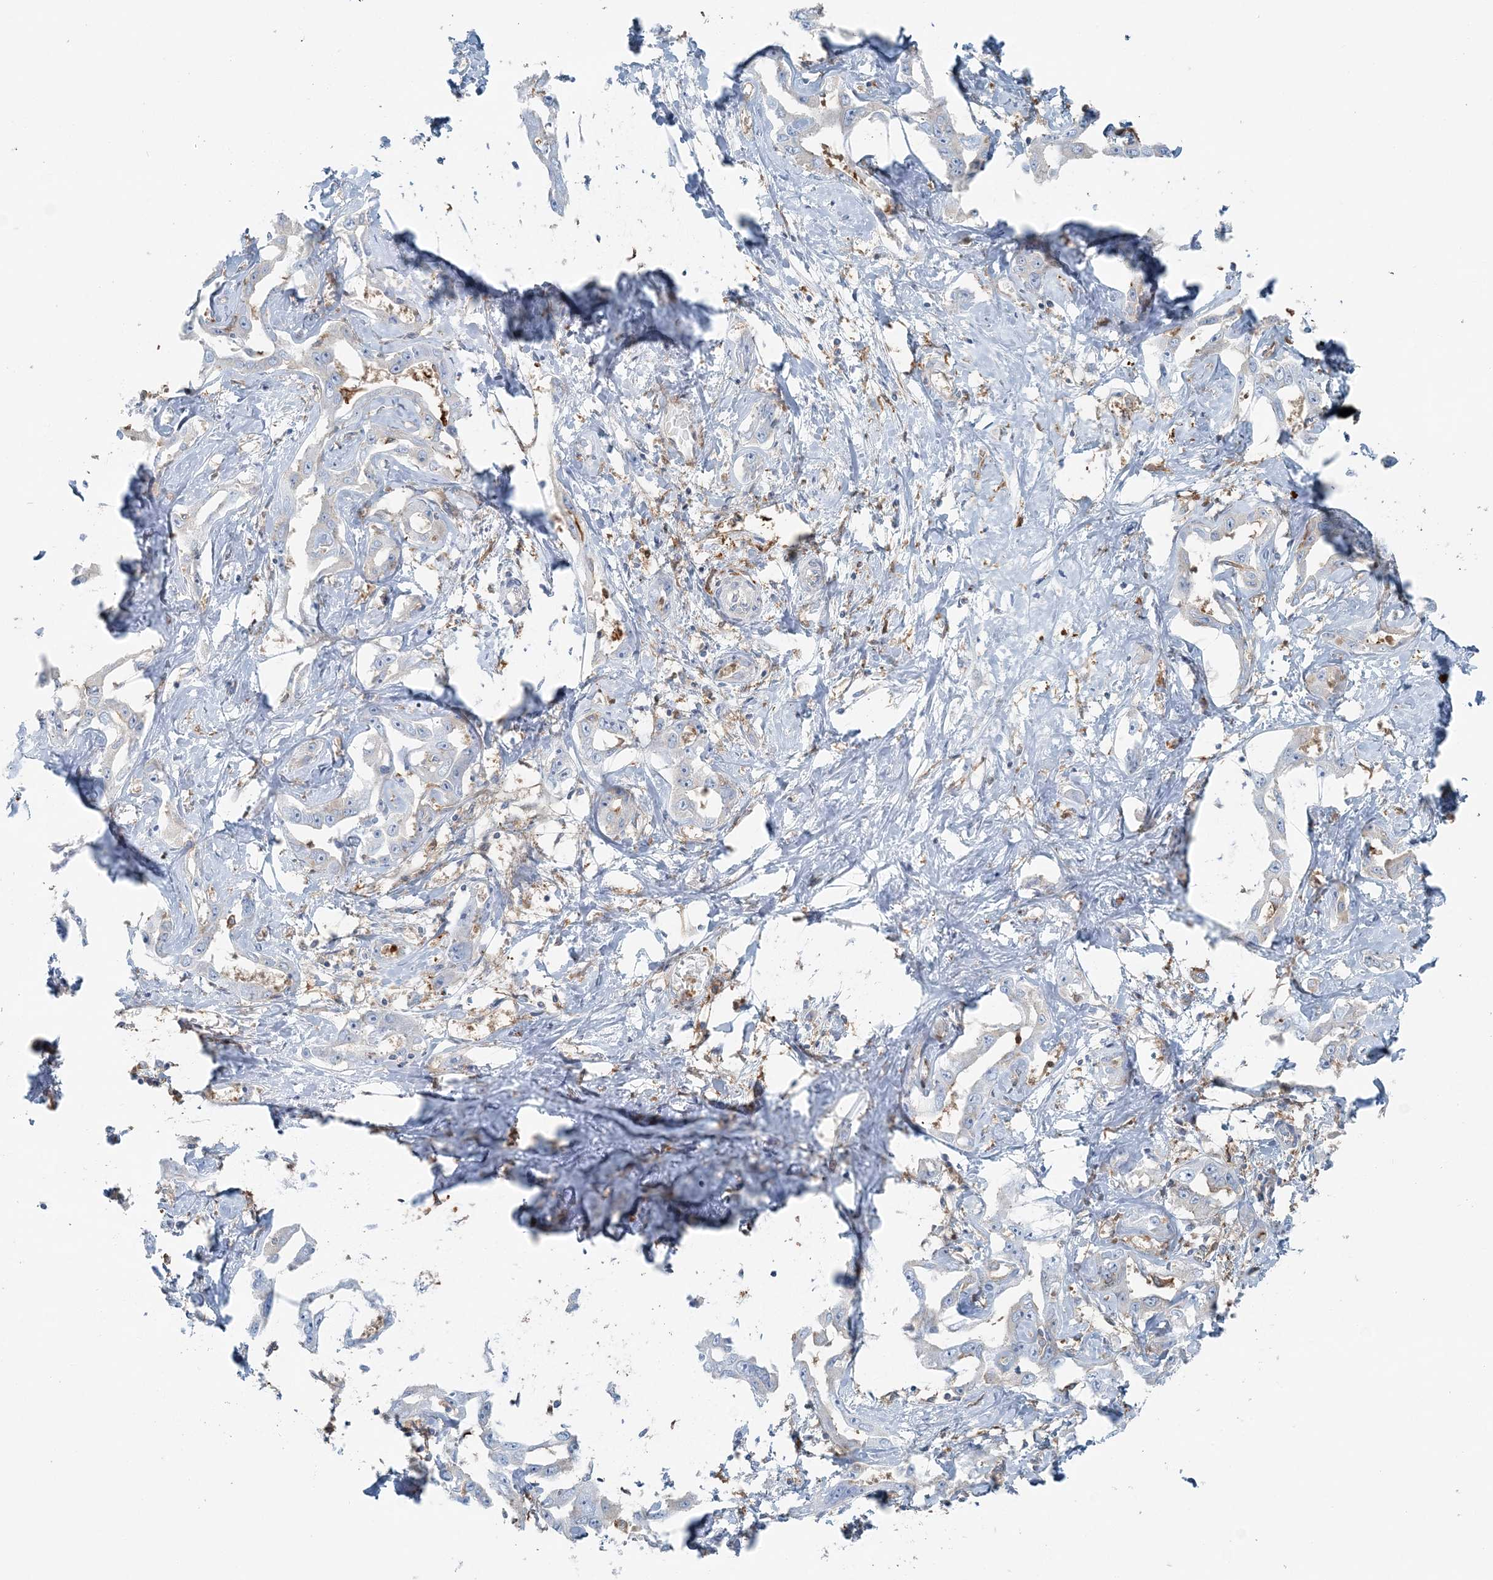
{"staining": {"intensity": "weak", "quantity": "25%-75%", "location": "cytoplasmic/membranous"}, "tissue": "liver cancer", "cell_type": "Tumor cells", "image_type": "cancer", "snomed": [{"axis": "morphology", "description": "Cholangiocarcinoma"}, {"axis": "topography", "description": "Liver"}], "caption": "Cholangiocarcinoma (liver) tissue displays weak cytoplasmic/membranous staining in about 25%-75% of tumor cells, visualized by immunohistochemistry. The staining was performed using DAB (3,3'-diaminobenzidine) to visualize the protein expression in brown, while the nuclei were stained in blue with hematoxylin (Magnification: 20x).", "gene": "SNX2", "patient": {"sex": "male", "age": 59}}